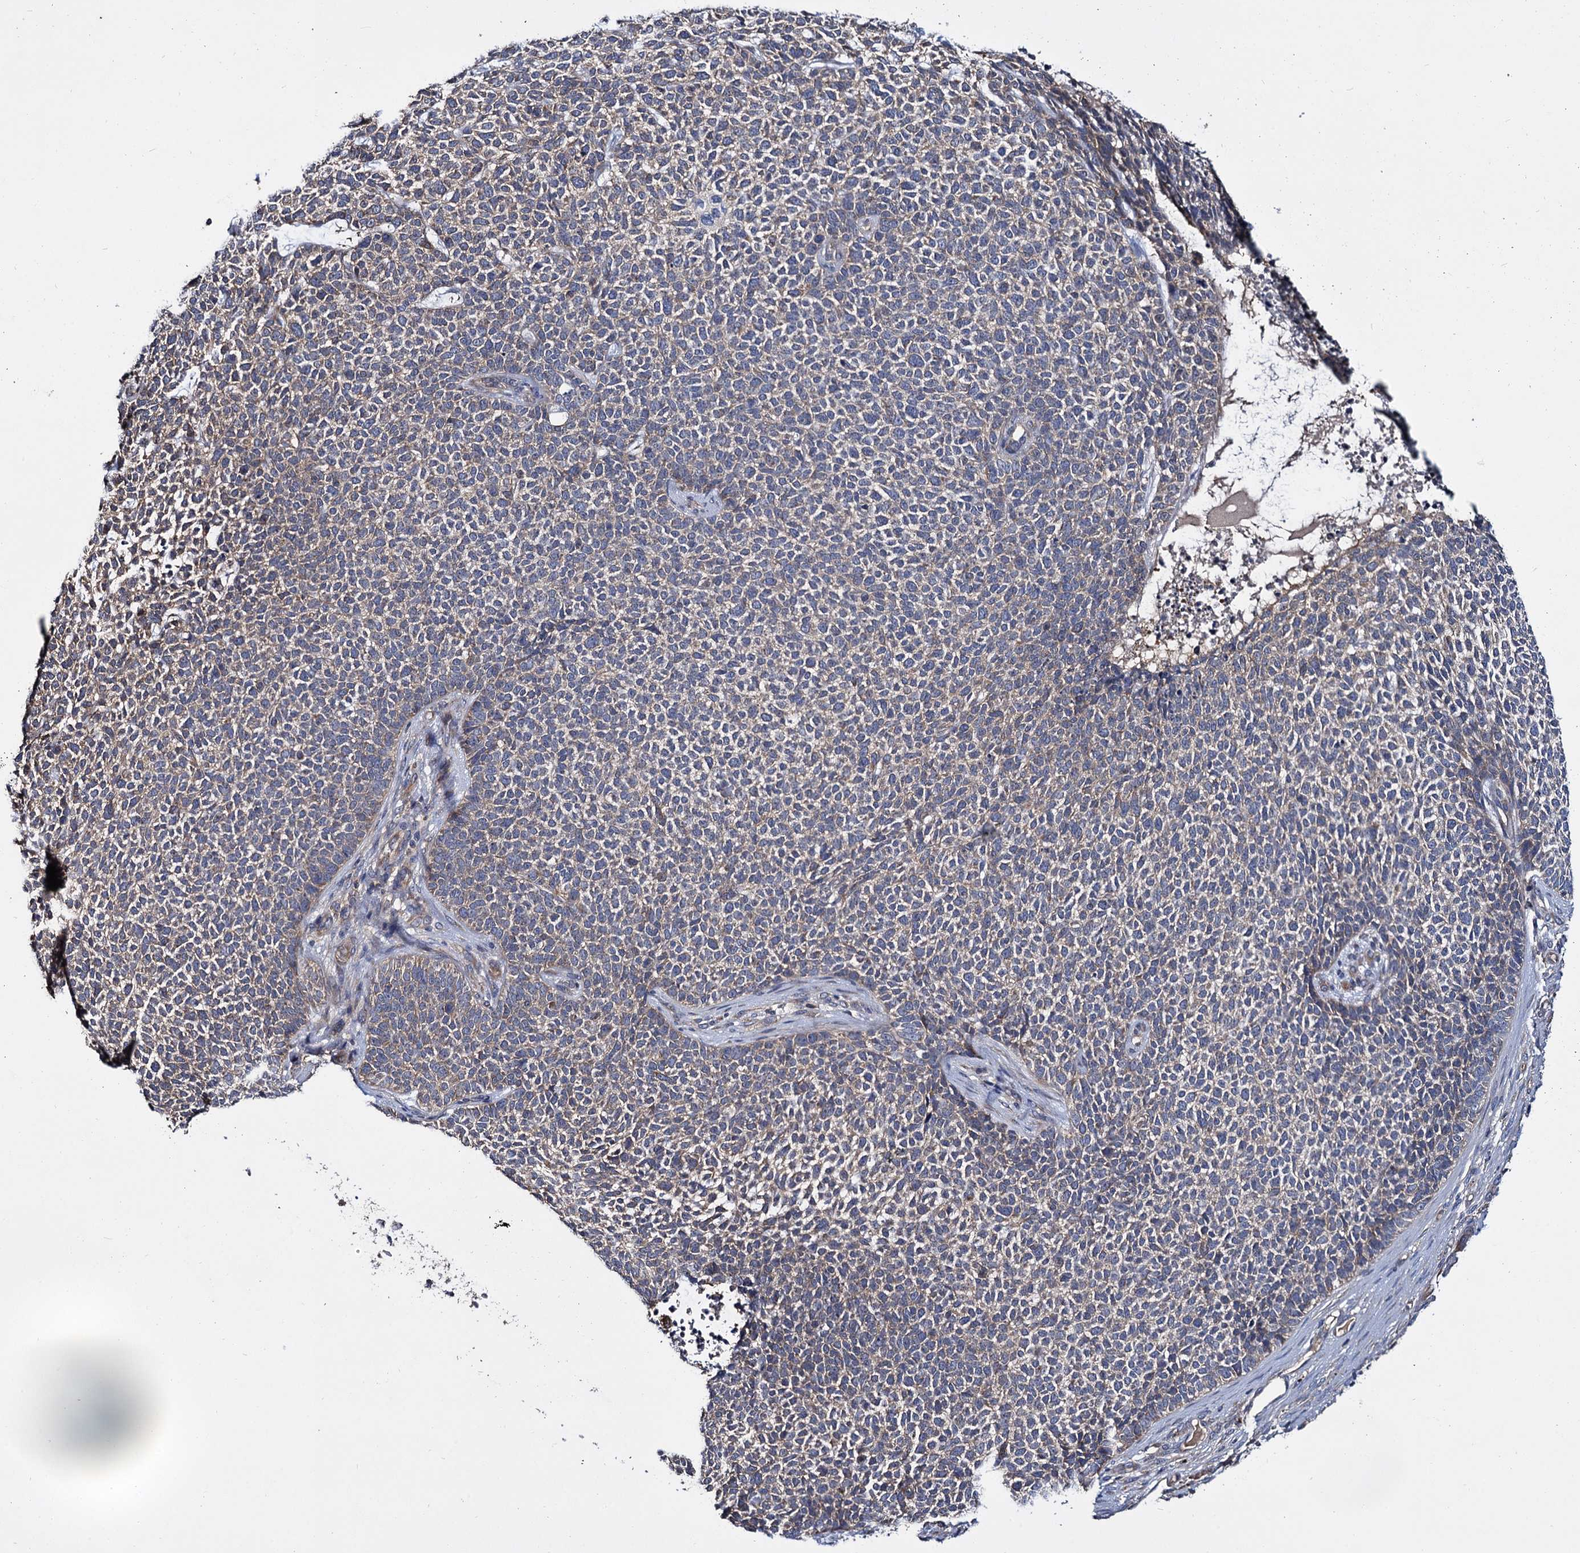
{"staining": {"intensity": "weak", "quantity": "<25%", "location": "cytoplasmic/membranous"}, "tissue": "skin cancer", "cell_type": "Tumor cells", "image_type": "cancer", "snomed": [{"axis": "morphology", "description": "Basal cell carcinoma"}, {"axis": "topography", "description": "Skin"}], "caption": "Tumor cells show no significant positivity in skin cancer (basal cell carcinoma).", "gene": "CEP192", "patient": {"sex": "female", "age": 84}}